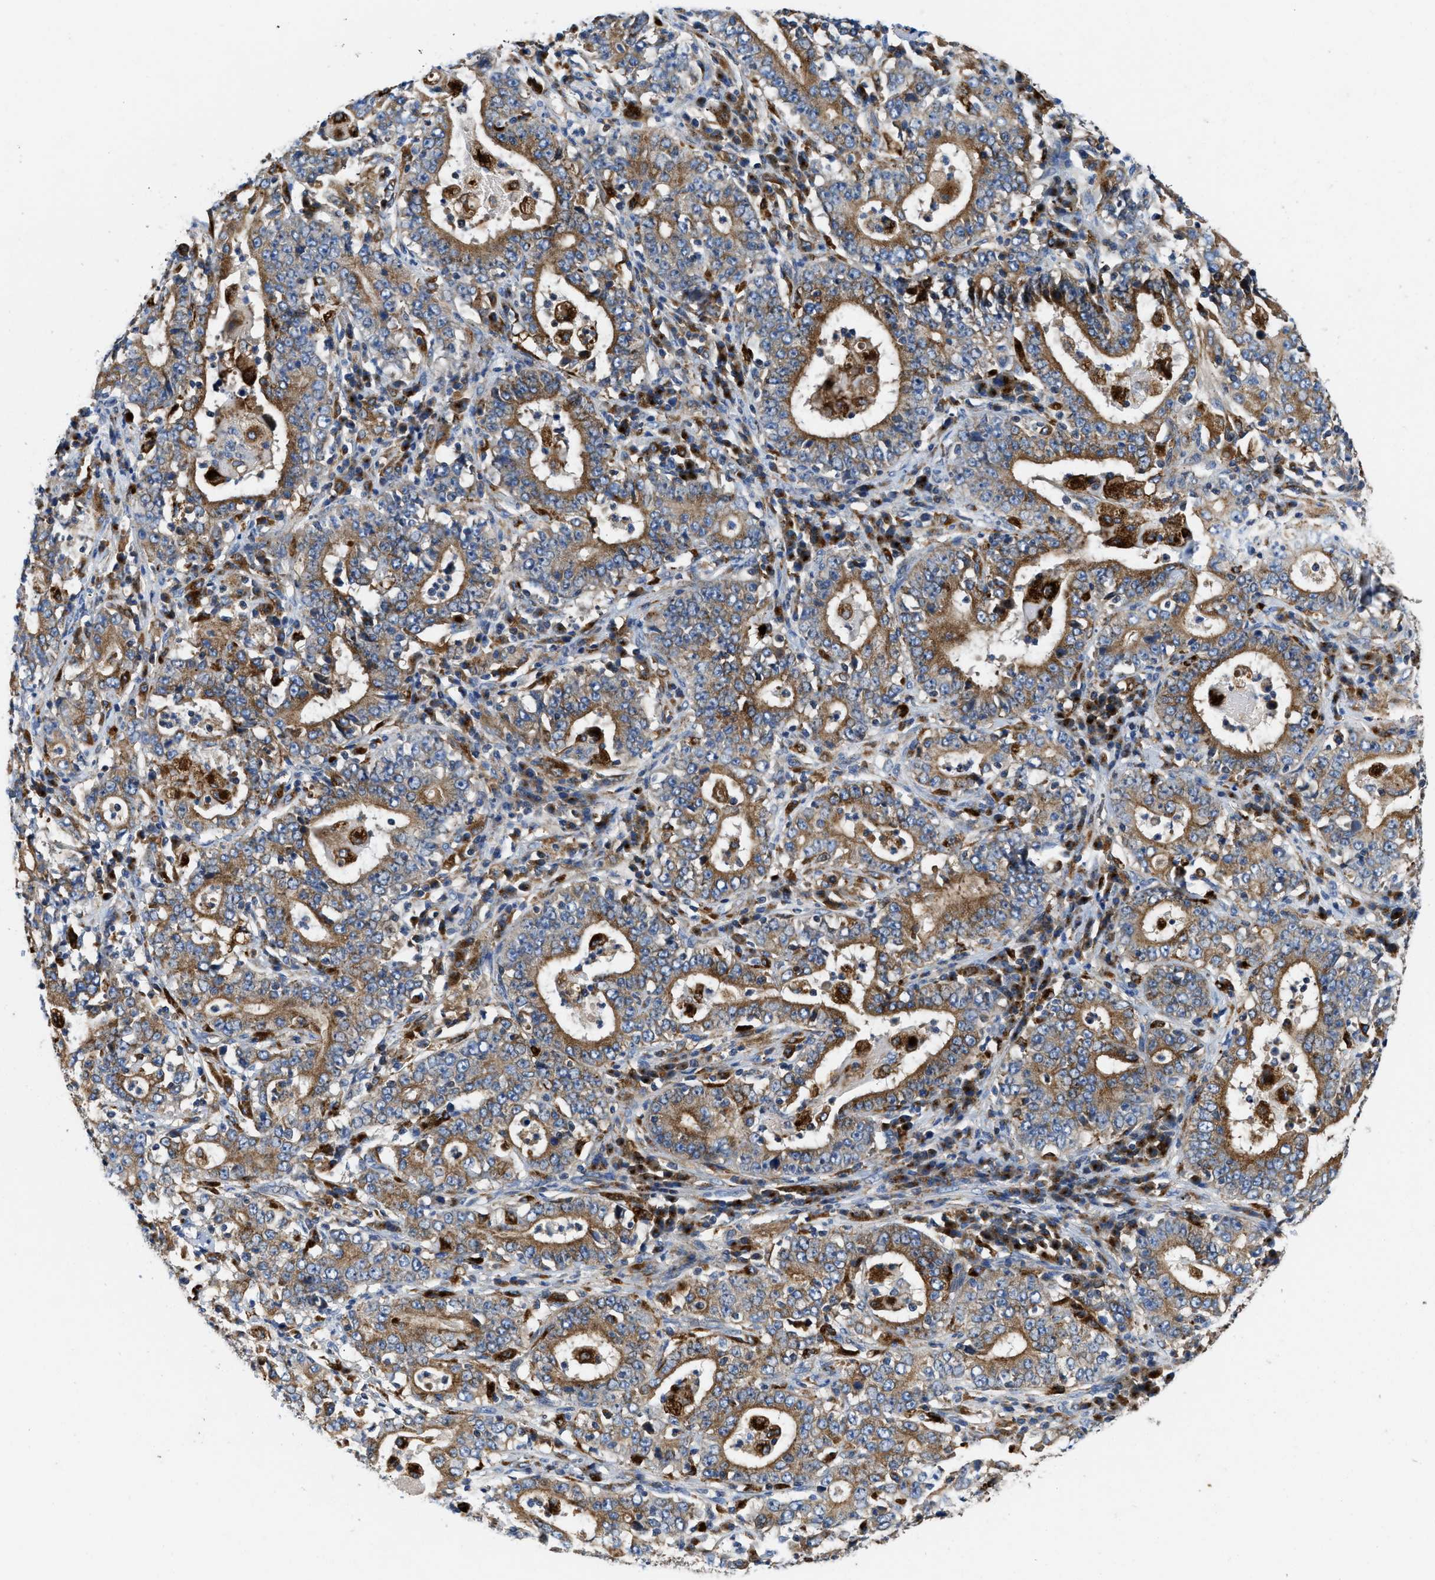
{"staining": {"intensity": "moderate", "quantity": ">75%", "location": "cytoplasmic/membranous"}, "tissue": "stomach cancer", "cell_type": "Tumor cells", "image_type": "cancer", "snomed": [{"axis": "morphology", "description": "Normal tissue, NOS"}, {"axis": "morphology", "description": "Adenocarcinoma, NOS"}, {"axis": "topography", "description": "Stomach, upper"}, {"axis": "topography", "description": "Stomach"}], "caption": "Protein expression analysis of human stomach adenocarcinoma reveals moderate cytoplasmic/membranous positivity in about >75% of tumor cells.", "gene": "ENPP4", "patient": {"sex": "male", "age": 59}}